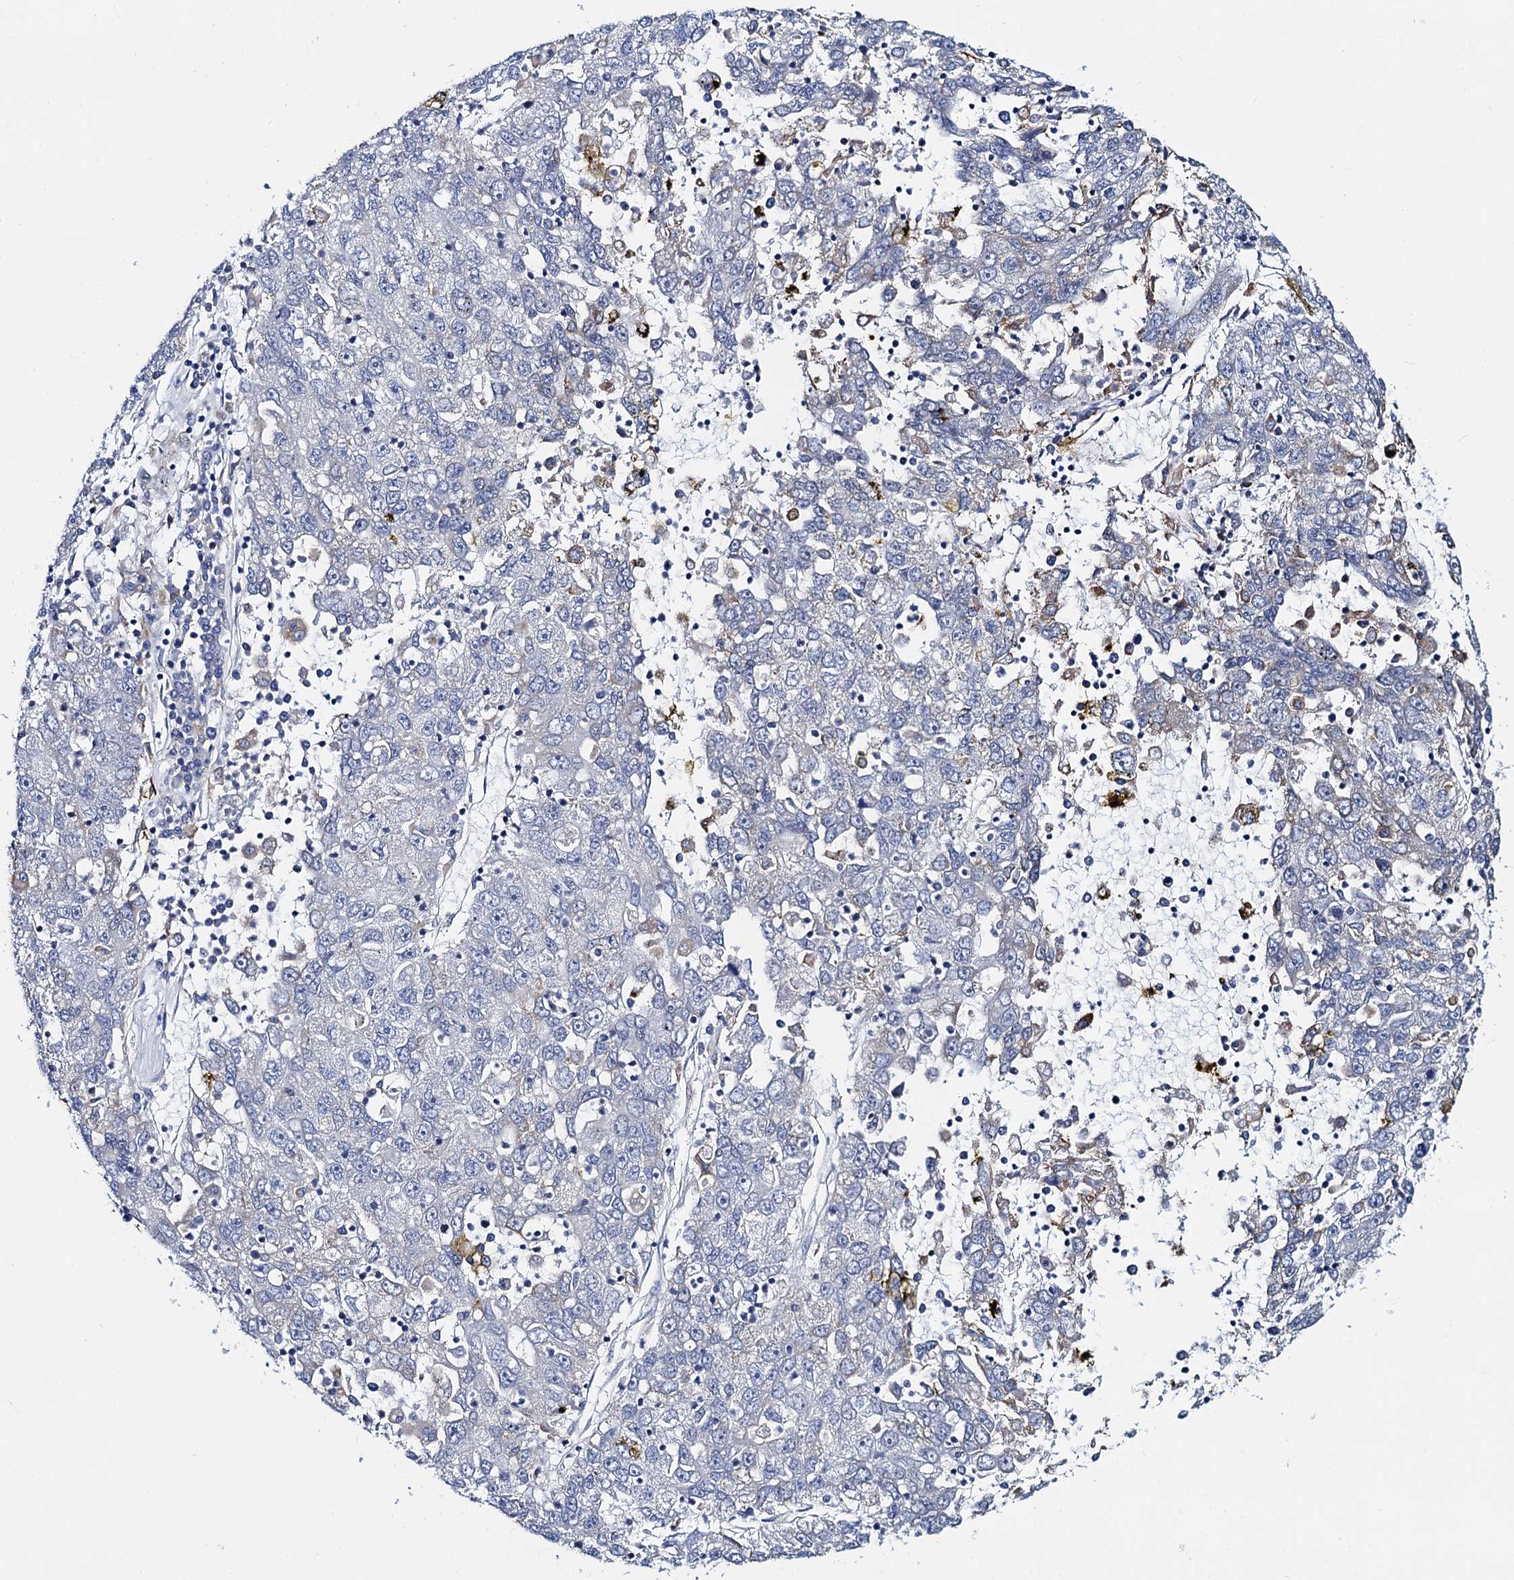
{"staining": {"intensity": "negative", "quantity": "none", "location": "none"}, "tissue": "liver cancer", "cell_type": "Tumor cells", "image_type": "cancer", "snomed": [{"axis": "morphology", "description": "Carcinoma, Hepatocellular, NOS"}, {"axis": "topography", "description": "Liver"}], "caption": "Immunohistochemical staining of human hepatocellular carcinoma (liver) shows no significant staining in tumor cells.", "gene": "PGLS", "patient": {"sex": "male", "age": 49}}